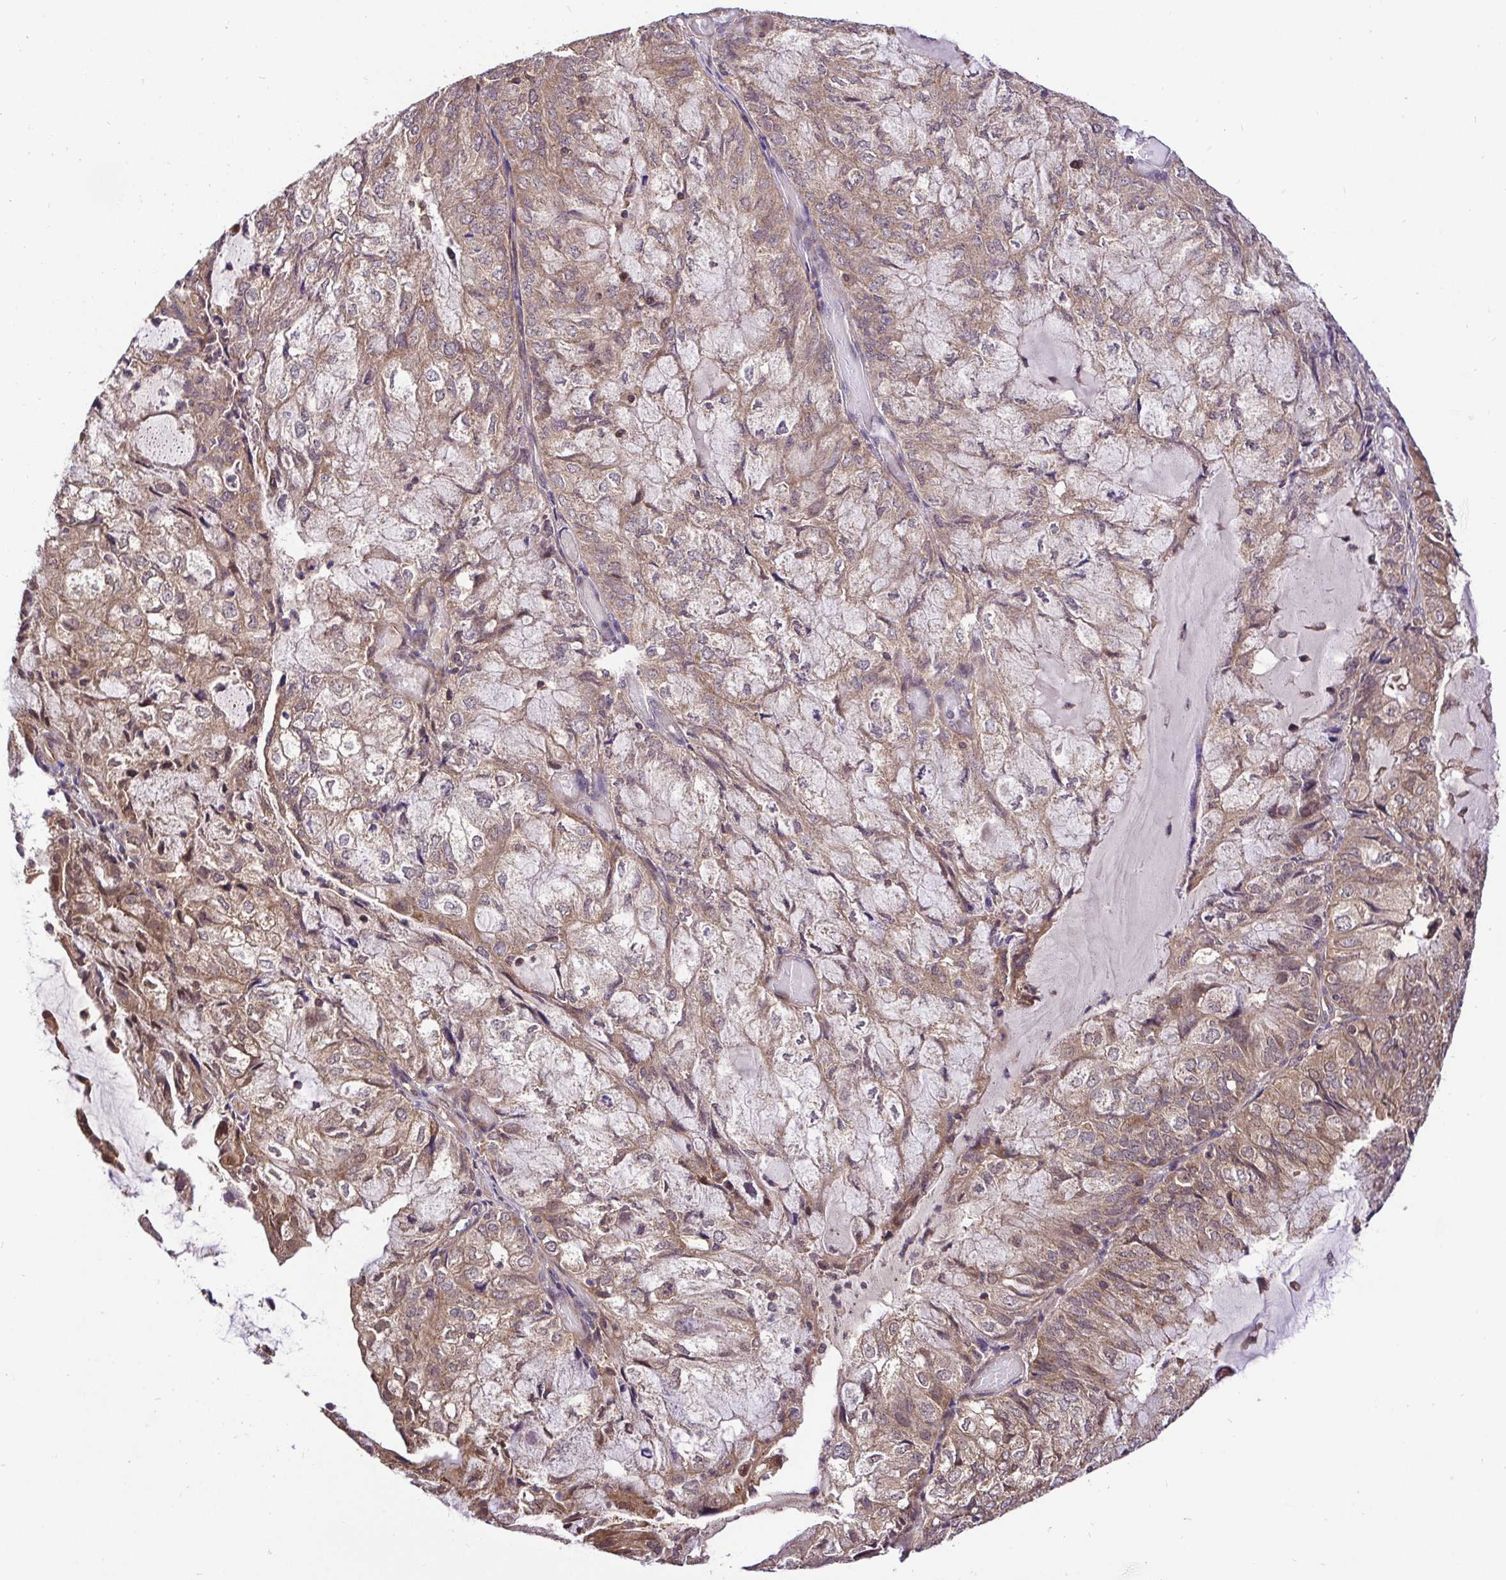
{"staining": {"intensity": "moderate", "quantity": ">75%", "location": "cytoplasmic/membranous"}, "tissue": "endometrial cancer", "cell_type": "Tumor cells", "image_type": "cancer", "snomed": [{"axis": "morphology", "description": "Adenocarcinoma, NOS"}, {"axis": "topography", "description": "Endometrium"}], "caption": "A photomicrograph of endometrial cancer (adenocarcinoma) stained for a protein reveals moderate cytoplasmic/membranous brown staining in tumor cells.", "gene": "UBE2M", "patient": {"sex": "female", "age": 81}}